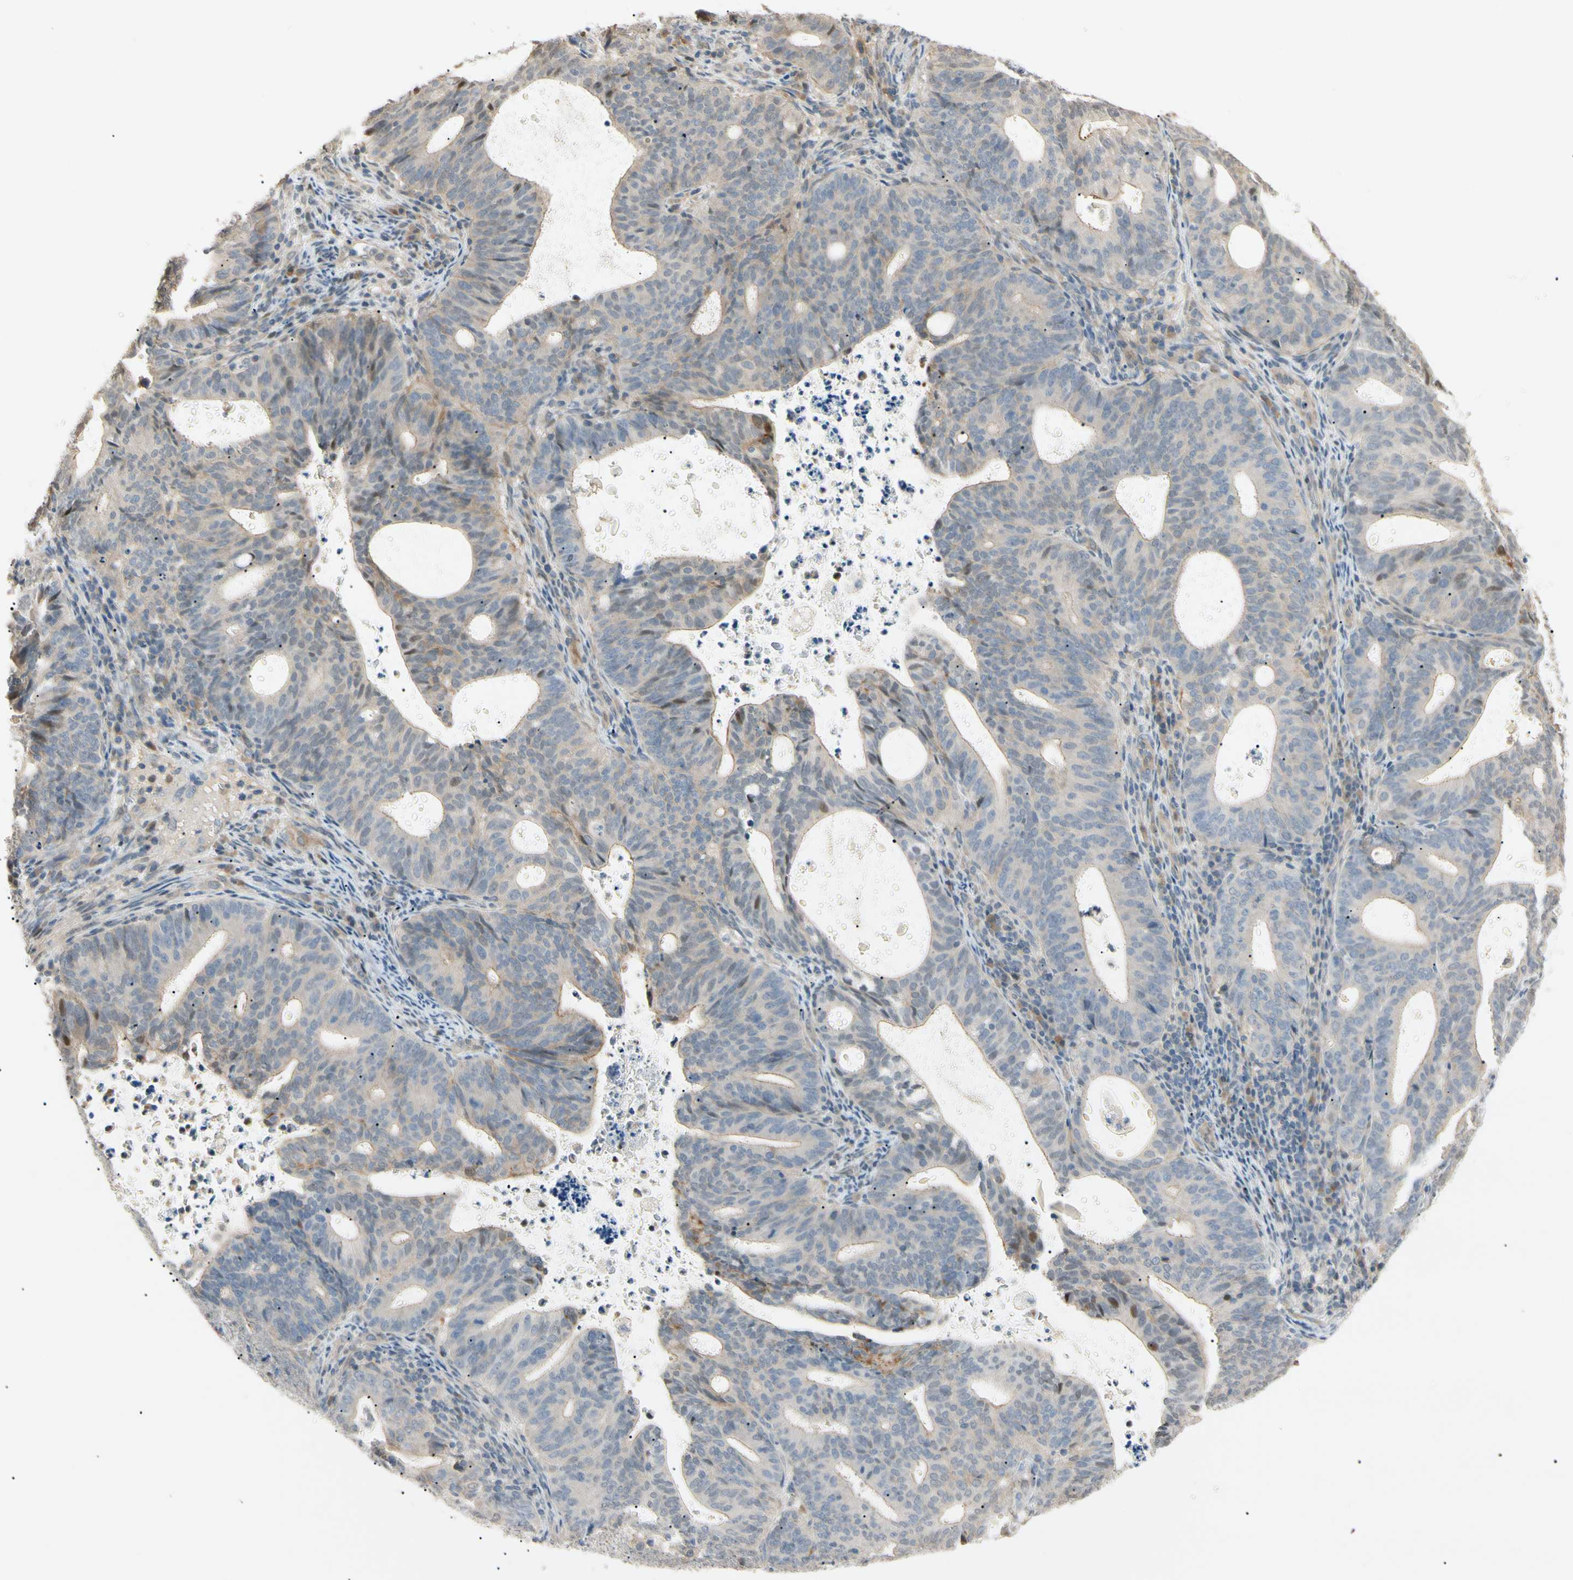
{"staining": {"intensity": "weak", "quantity": ">75%", "location": "cytoplasmic/membranous"}, "tissue": "endometrial cancer", "cell_type": "Tumor cells", "image_type": "cancer", "snomed": [{"axis": "morphology", "description": "Adenocarcinoma, NOS"}, {"axis": "topography", "description": "Uterus"}], "caption": "Human endometrial cancer (adenocarcinoma) stained with a protein marker reveals weak staining in tumor cells.", "gene": "P3H2", "patient": {"sex": "female", "age": 83}}